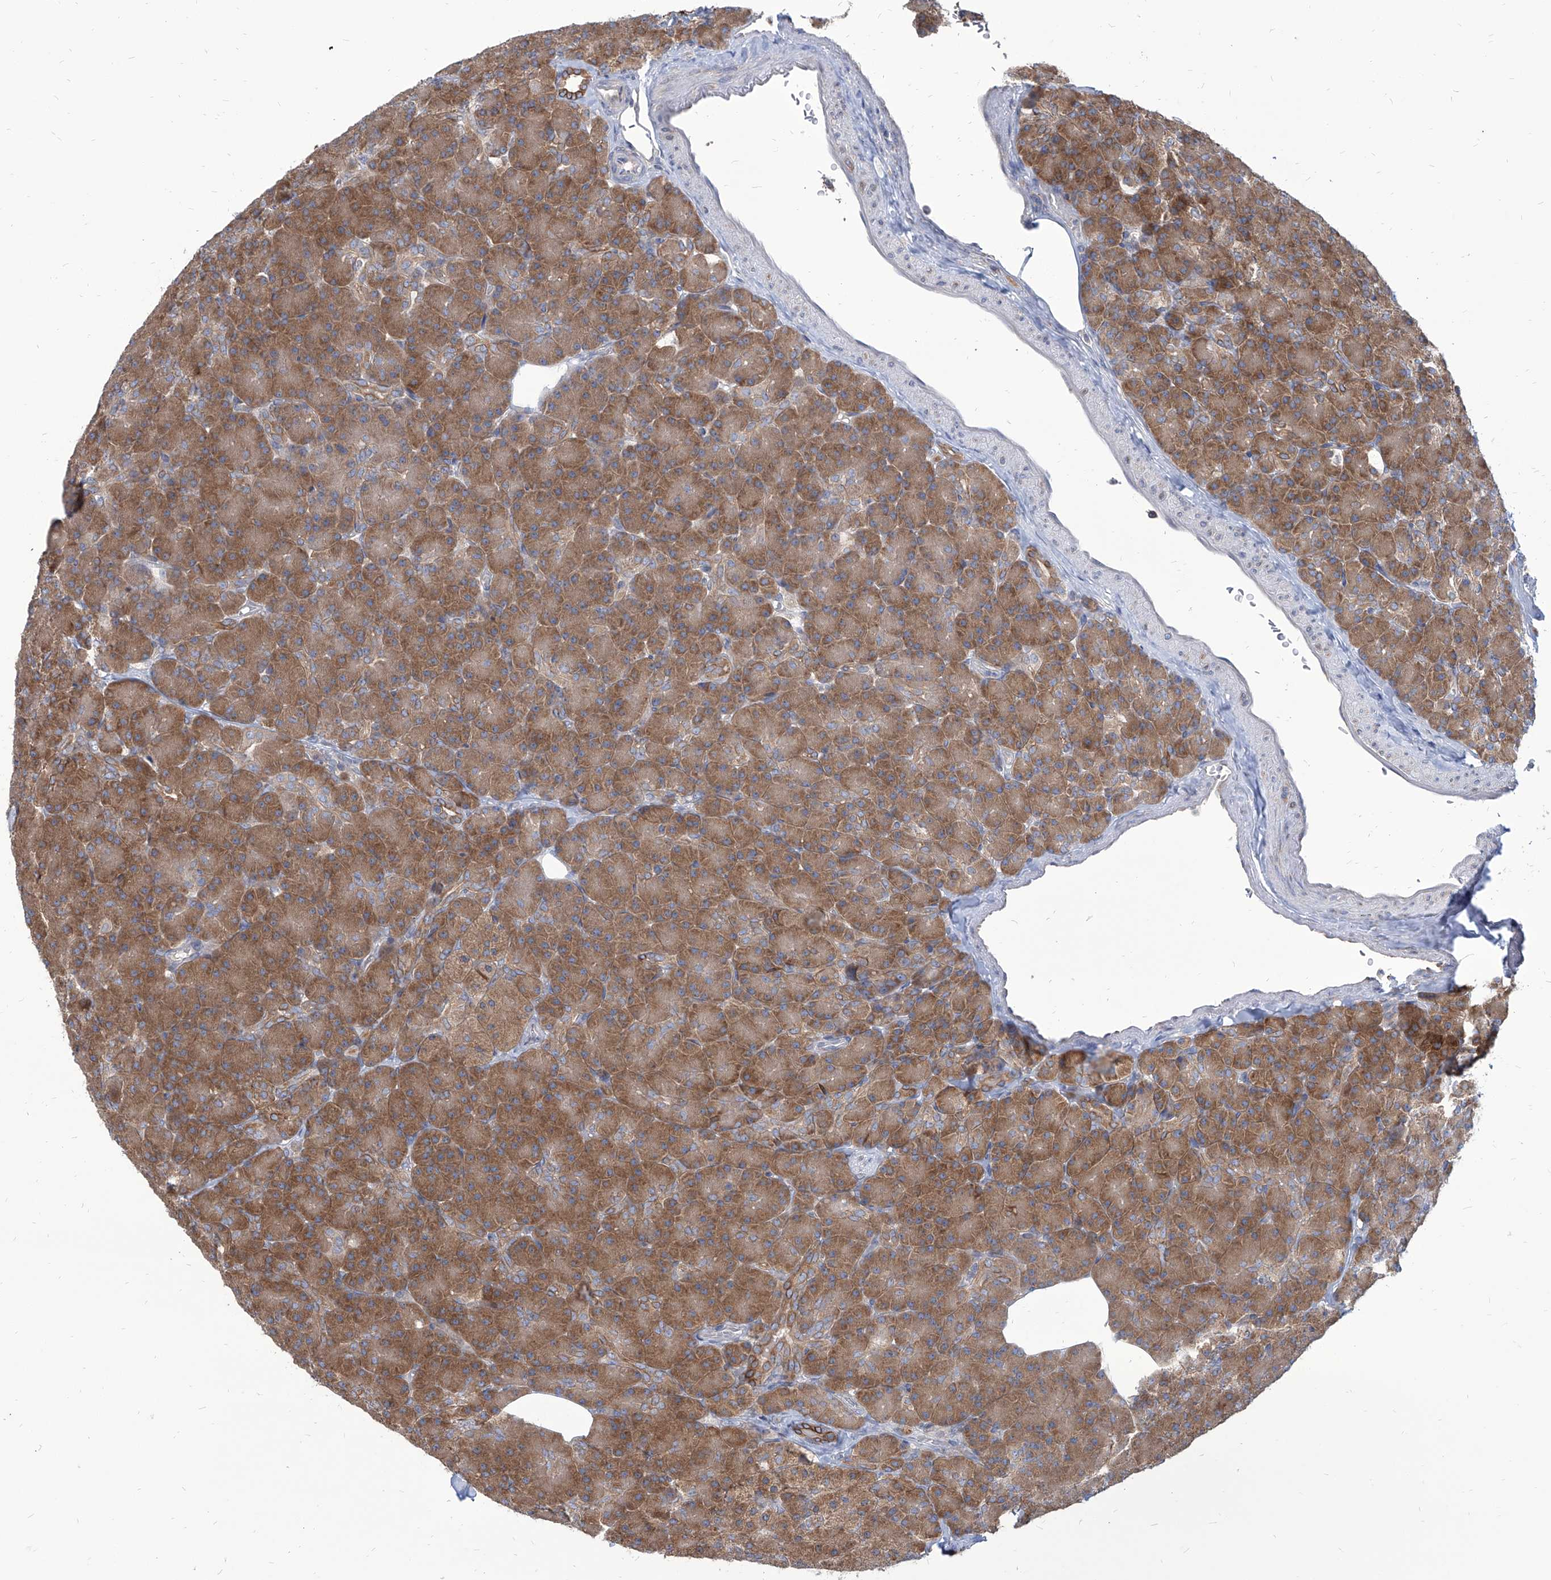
{"staining": {"intensity": "moderate", "quantity": ">75%", "location": "cytoplasmic/membranous"}, "tissue": "pancreas", "cell_type": "Exocrine glandular cells", "image_type": "normal", "snomed": [{"axis": "morphology", "description": "Normal tissue, NOS"}, {"axis": "topography", "description": "Pancreas"}], "caption": "Moderate cytoplasmic/membranous protein staining is appreciated in about >75% of exocrine glandular cells in pancreas. (Brightfield microscopy of DAB IHC at high magnification).", "gene": "FAM83B", "patient": {"sex": "female", "age": 43}}